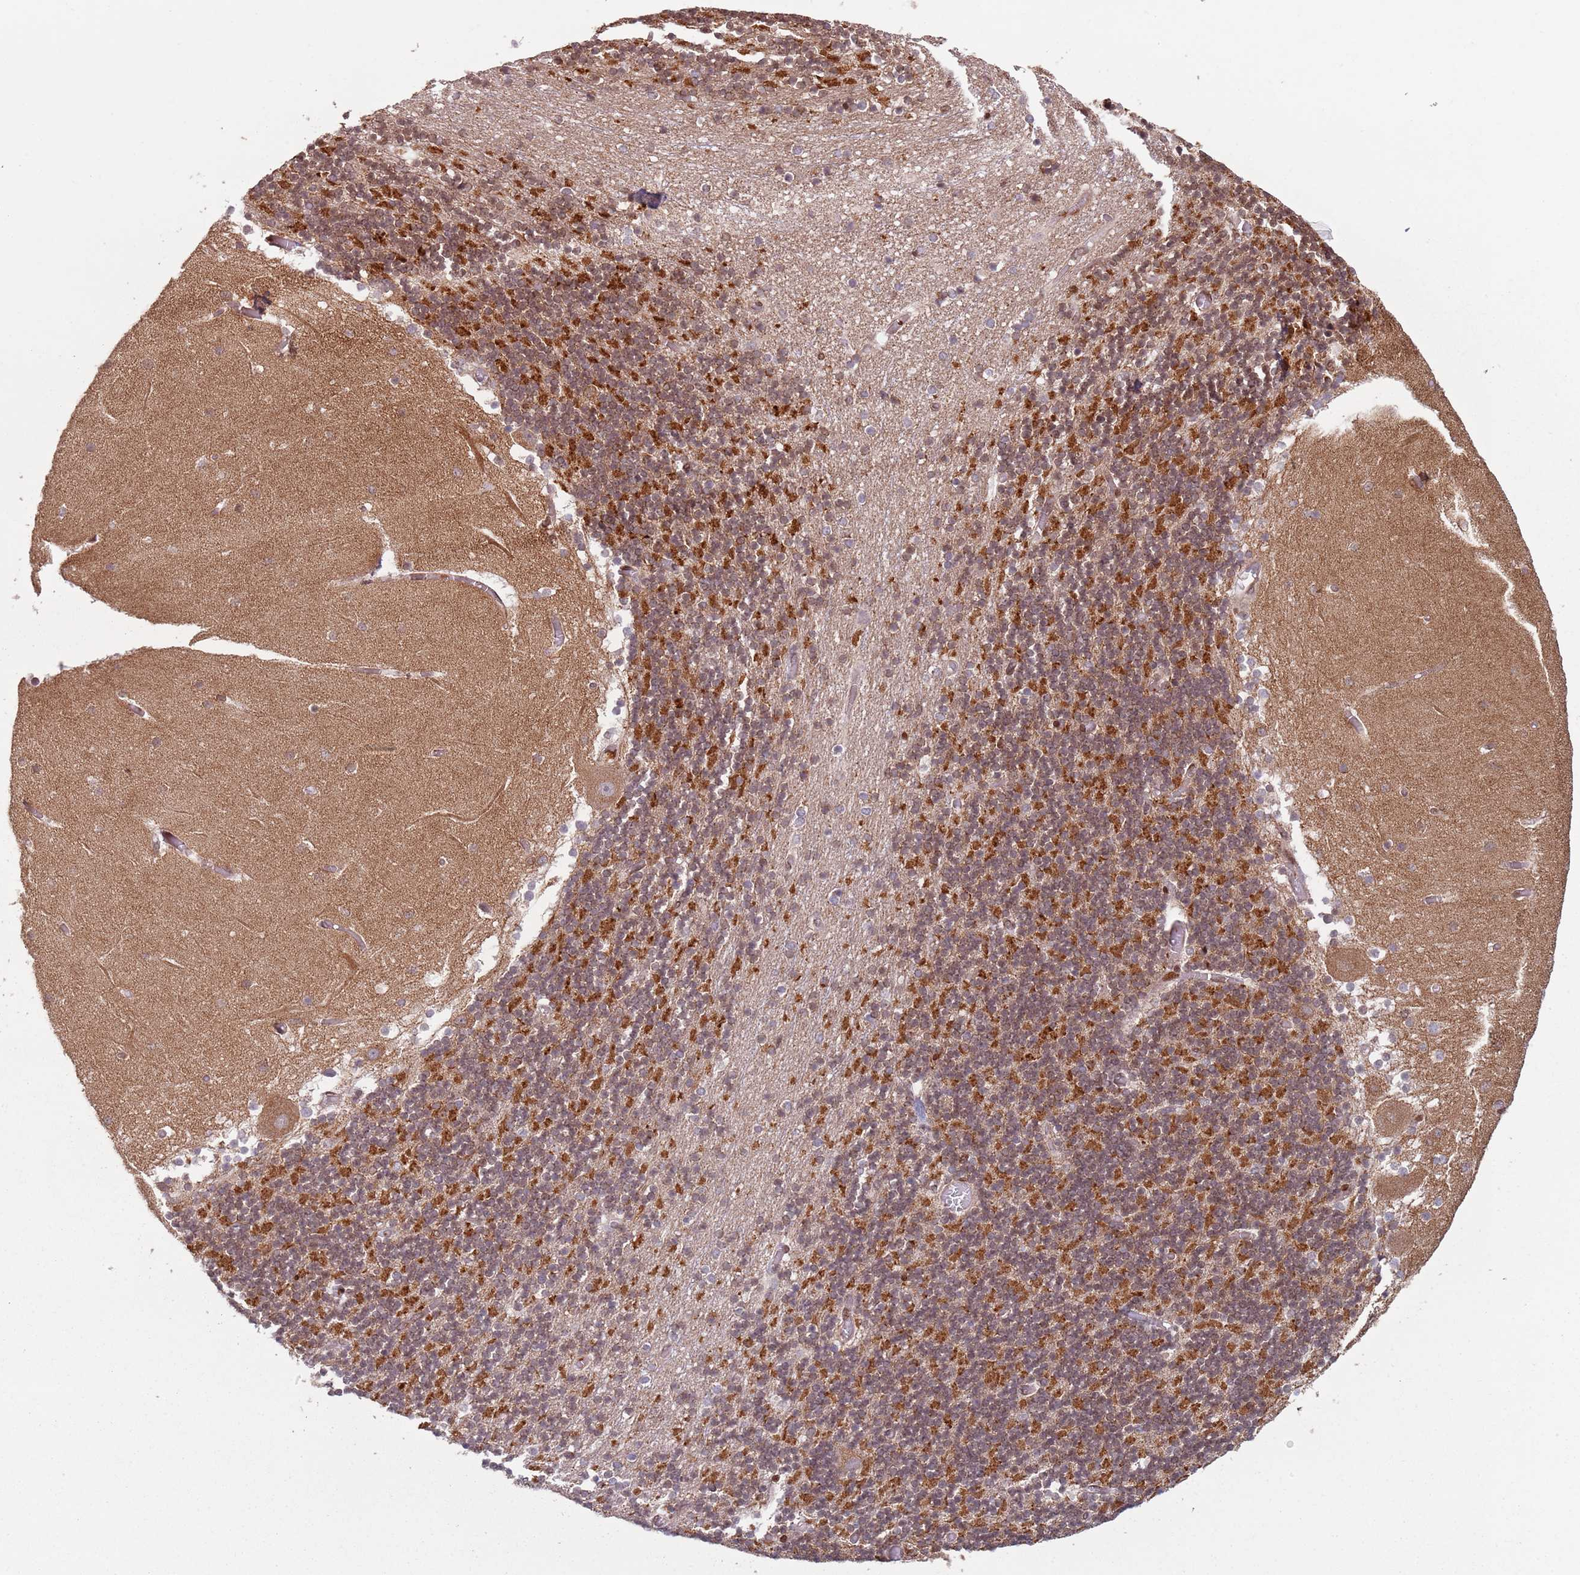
{"staining": {"intensity": "strong", "quantity": "25%-75%", "location": "cytoplasmic/membranous"}, "tissue": "cerebellum", "cell_type": "Cells in granular layer", "image_type": "normal", "snomed": [{"axis": "morphology", "description": "Normal tissue, NOS"}, {"axis": "topography", "description": "Cerebellum"}], "caption": "Cells in granular layer demonstrate strong cytoplasmic/membranous positivity in approximately 25%-75% of cells in normal cerebellum. (DAB (3,3'-diaminobenzidine) = brown stain, brightfield microscopy at high magnification).", "gene": "HNRNPLL", "patient": {"sex": "female", "age": 28}}